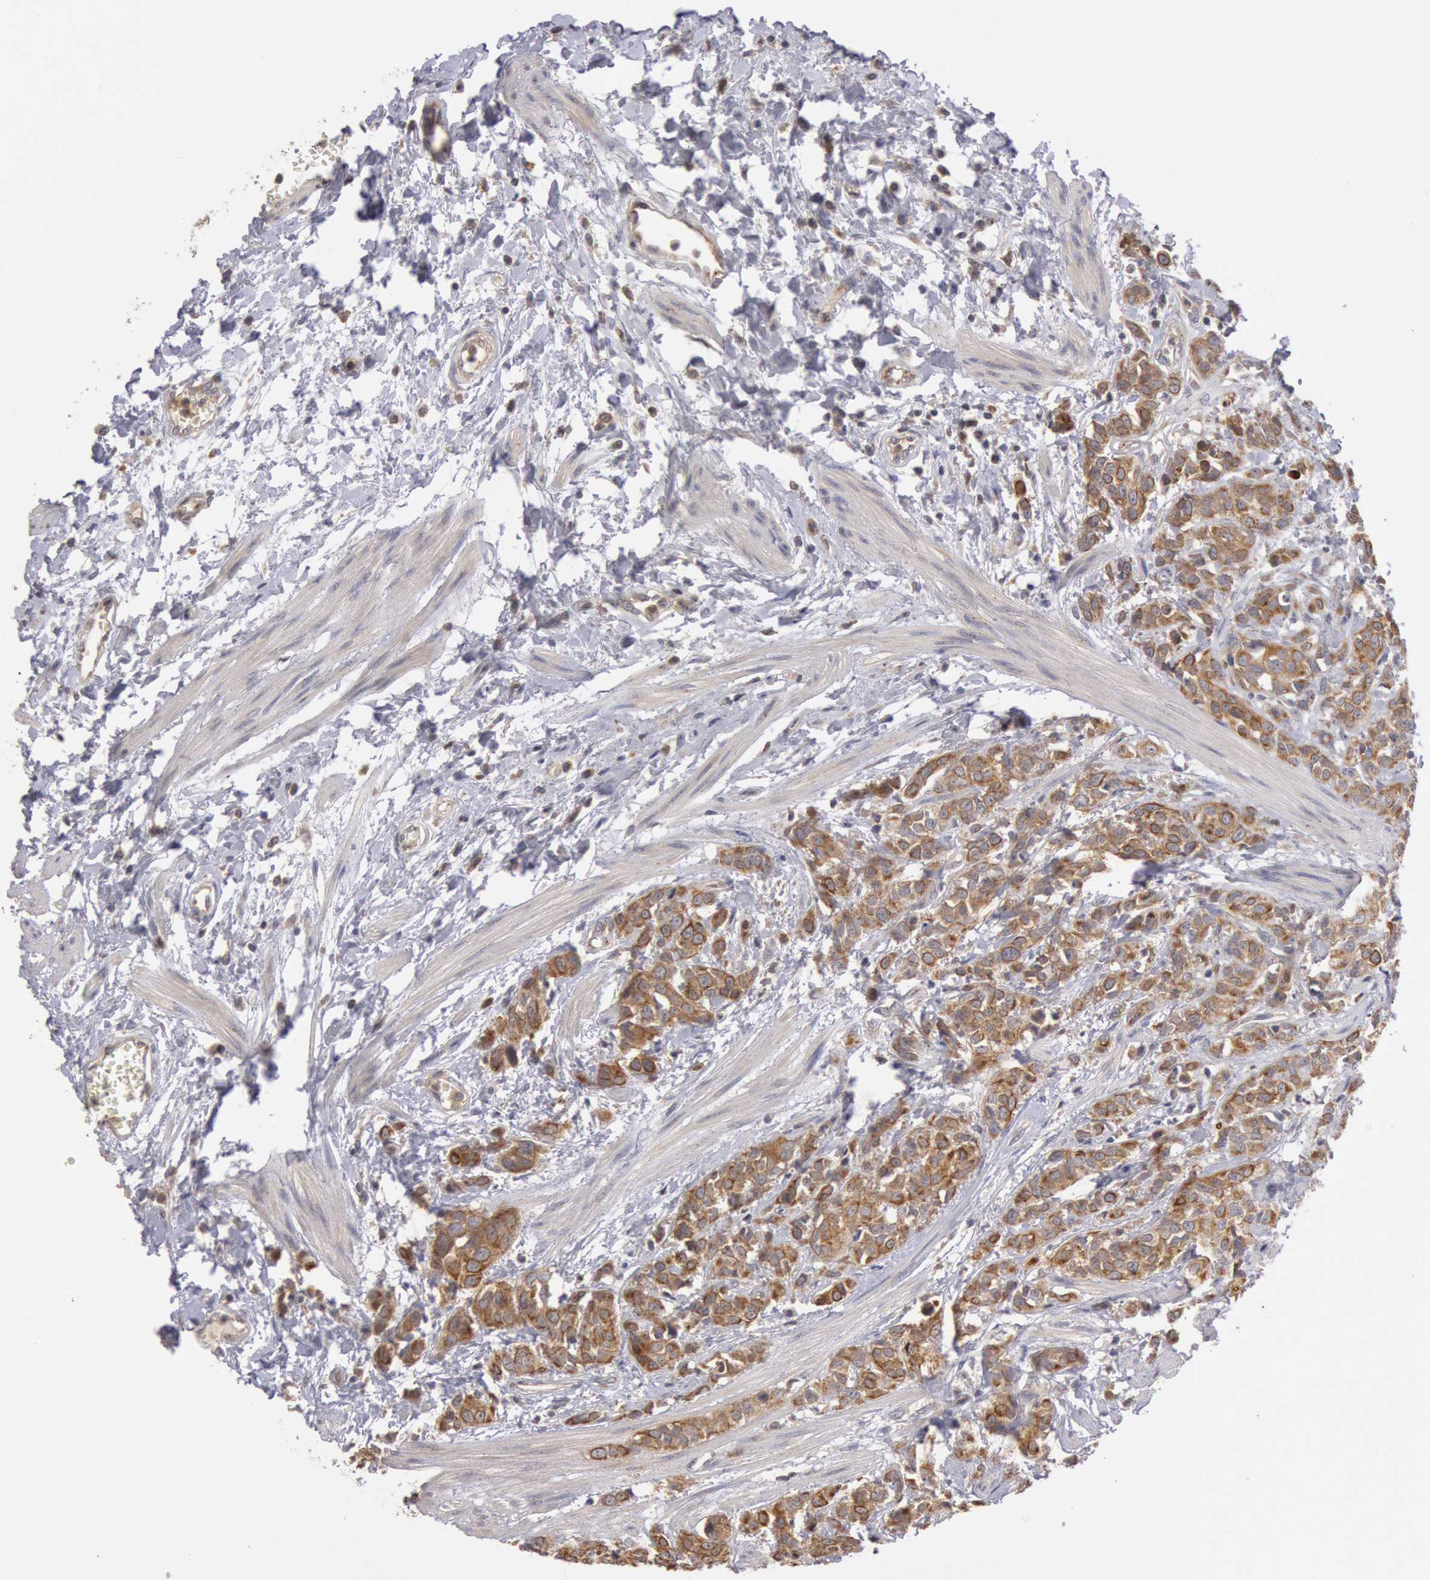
{"staining": {"intensity": "strong", "quantity": ">75%", "location": "cytoplasmic/membranous"}, "tissue": "urothelial cancer", "cell_type": "Tumor cells", "image_type": "cancer", "snomed": [{"axis": "morphology", "description": "Urothelial carcinoma, High grade"}, {"axis": "topography", "description": "Urinary bladder"}], "caption": "High-power microscopy captured an immunohistochemistry (IHC) photomicrograph of urothelial cancer, revealing strong cytoplasmic/membranous staining in about >75% of tumor cells.", "gene": "PLA2G6", "patient": {"sex": "male", "age": 56}}